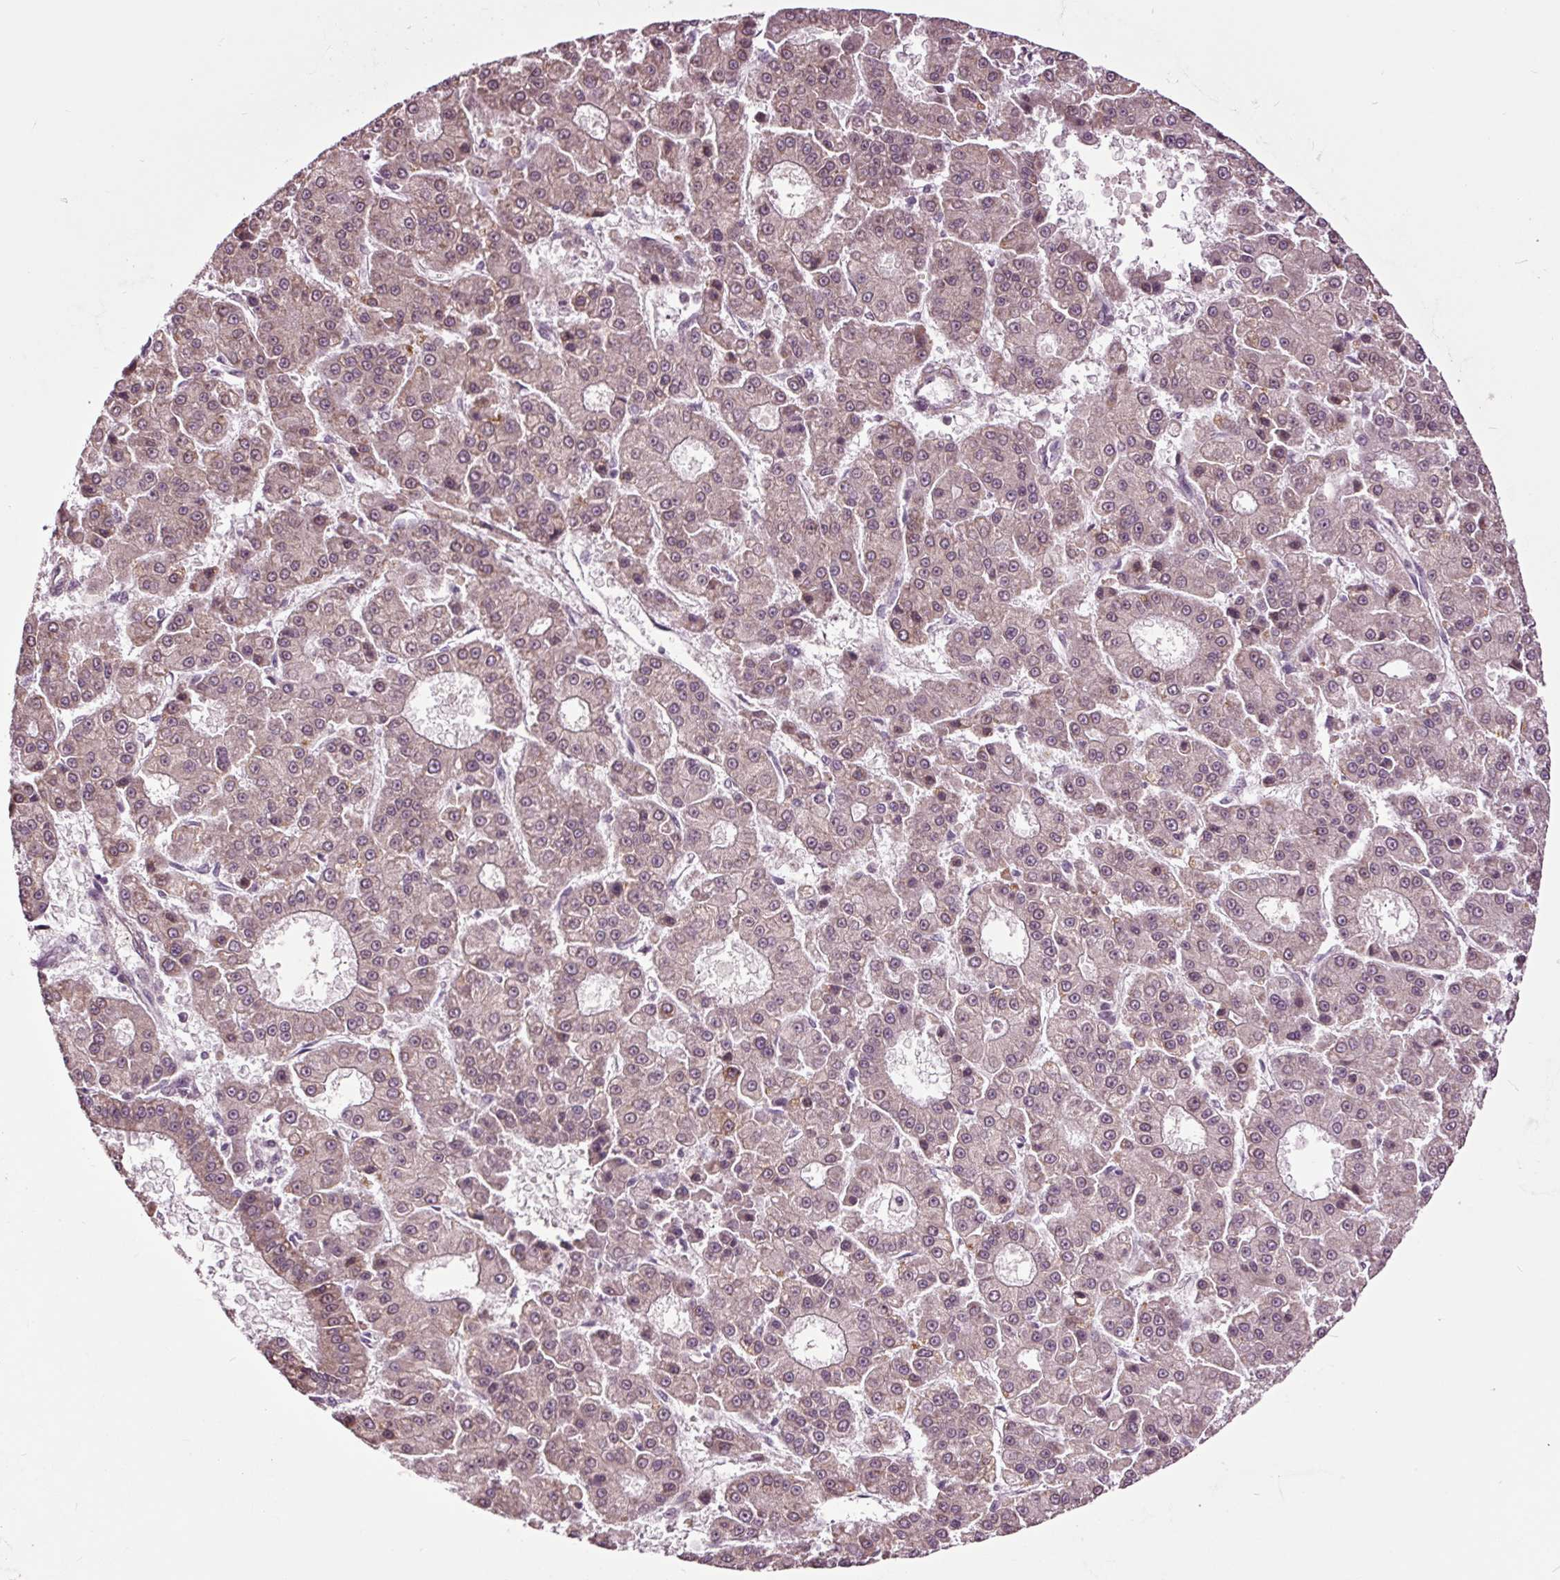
{"staining": {"intensity": "weak", "quantity": "<25%", "location": "cytoplasmic/membranous,nuclear"}, "tissue": "liver cancer", "cell_type": "Tumor cells", "image_type": "cancer", "snomed": [{"axis": "morphology", "description": "Carcinoma, Hepatocellular, NOS"}, {"axis": "topography", "description": "Liver"}], "caption": "The photomicrograph exhibits no staining of tumor cells in liver cancer. (Stains: DAB (3,3'-diaminobenzidine) IHC with hematoxylin counter stain, Microscopy: brightfield microscopy at high magnification).", "gene": "HAUS5", "patient": {"sex": "male", "age": 70}}